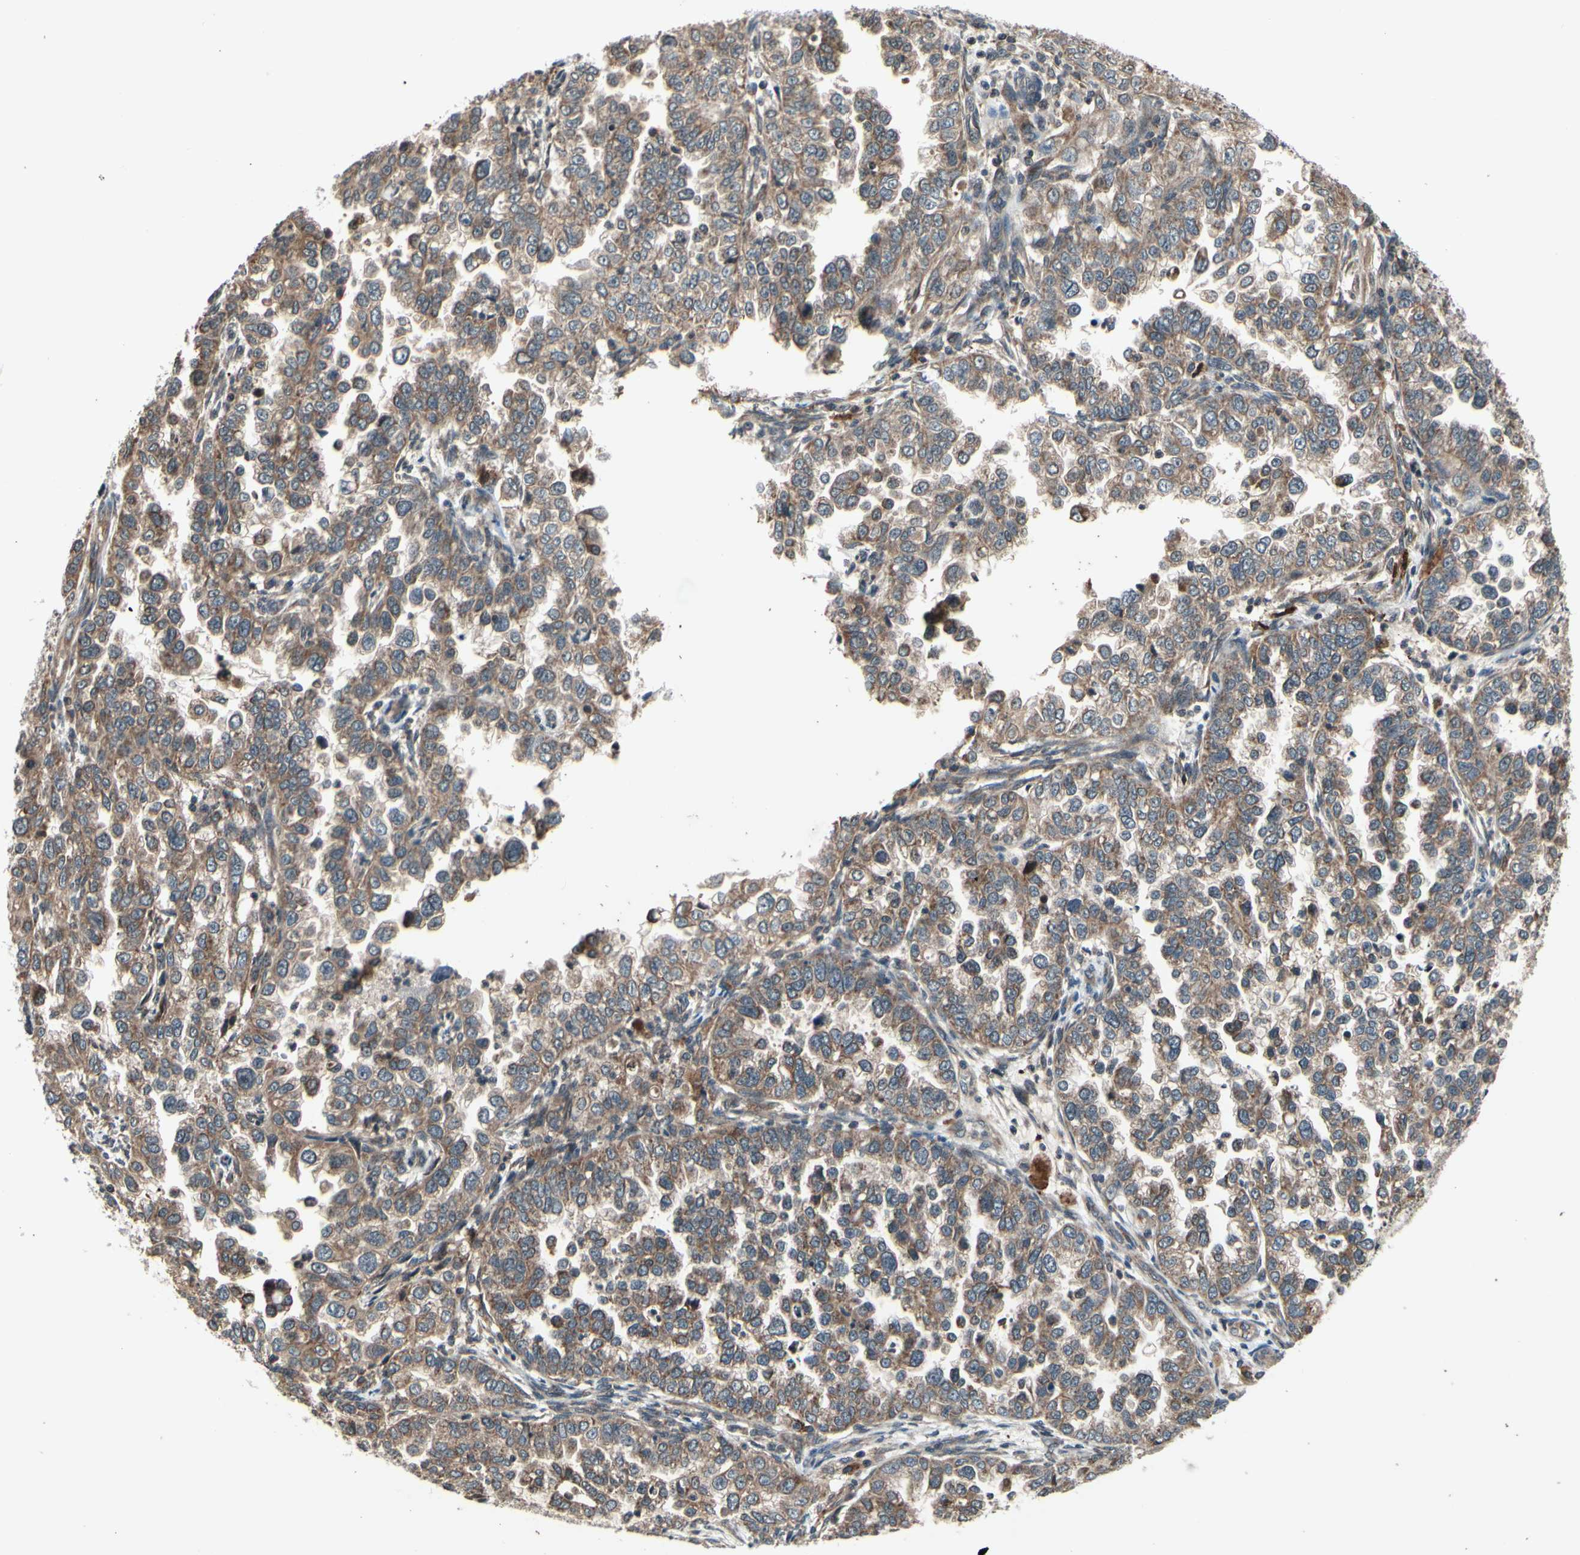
{"staining": {"intensity": "moderate", "quantity": ">75%", "location": "cytoplasmic/membranous"}, "tissue": "endometrial cancer", "cell_type": "Tumor cells", "image_type": "cancer", "snomed": [{"axis": "morphology", "description": "Adenocarcinoma, NOS"}, {"axis": "topography", "description": "Endometrium"}], "caption": "A brown stain labels moderate cytoplasmic/membranous positivity of a protein in human endometrial cancer tumor cells.", "gene": "MBTPS2", "patient": {"sex": "female", "age": 85}}